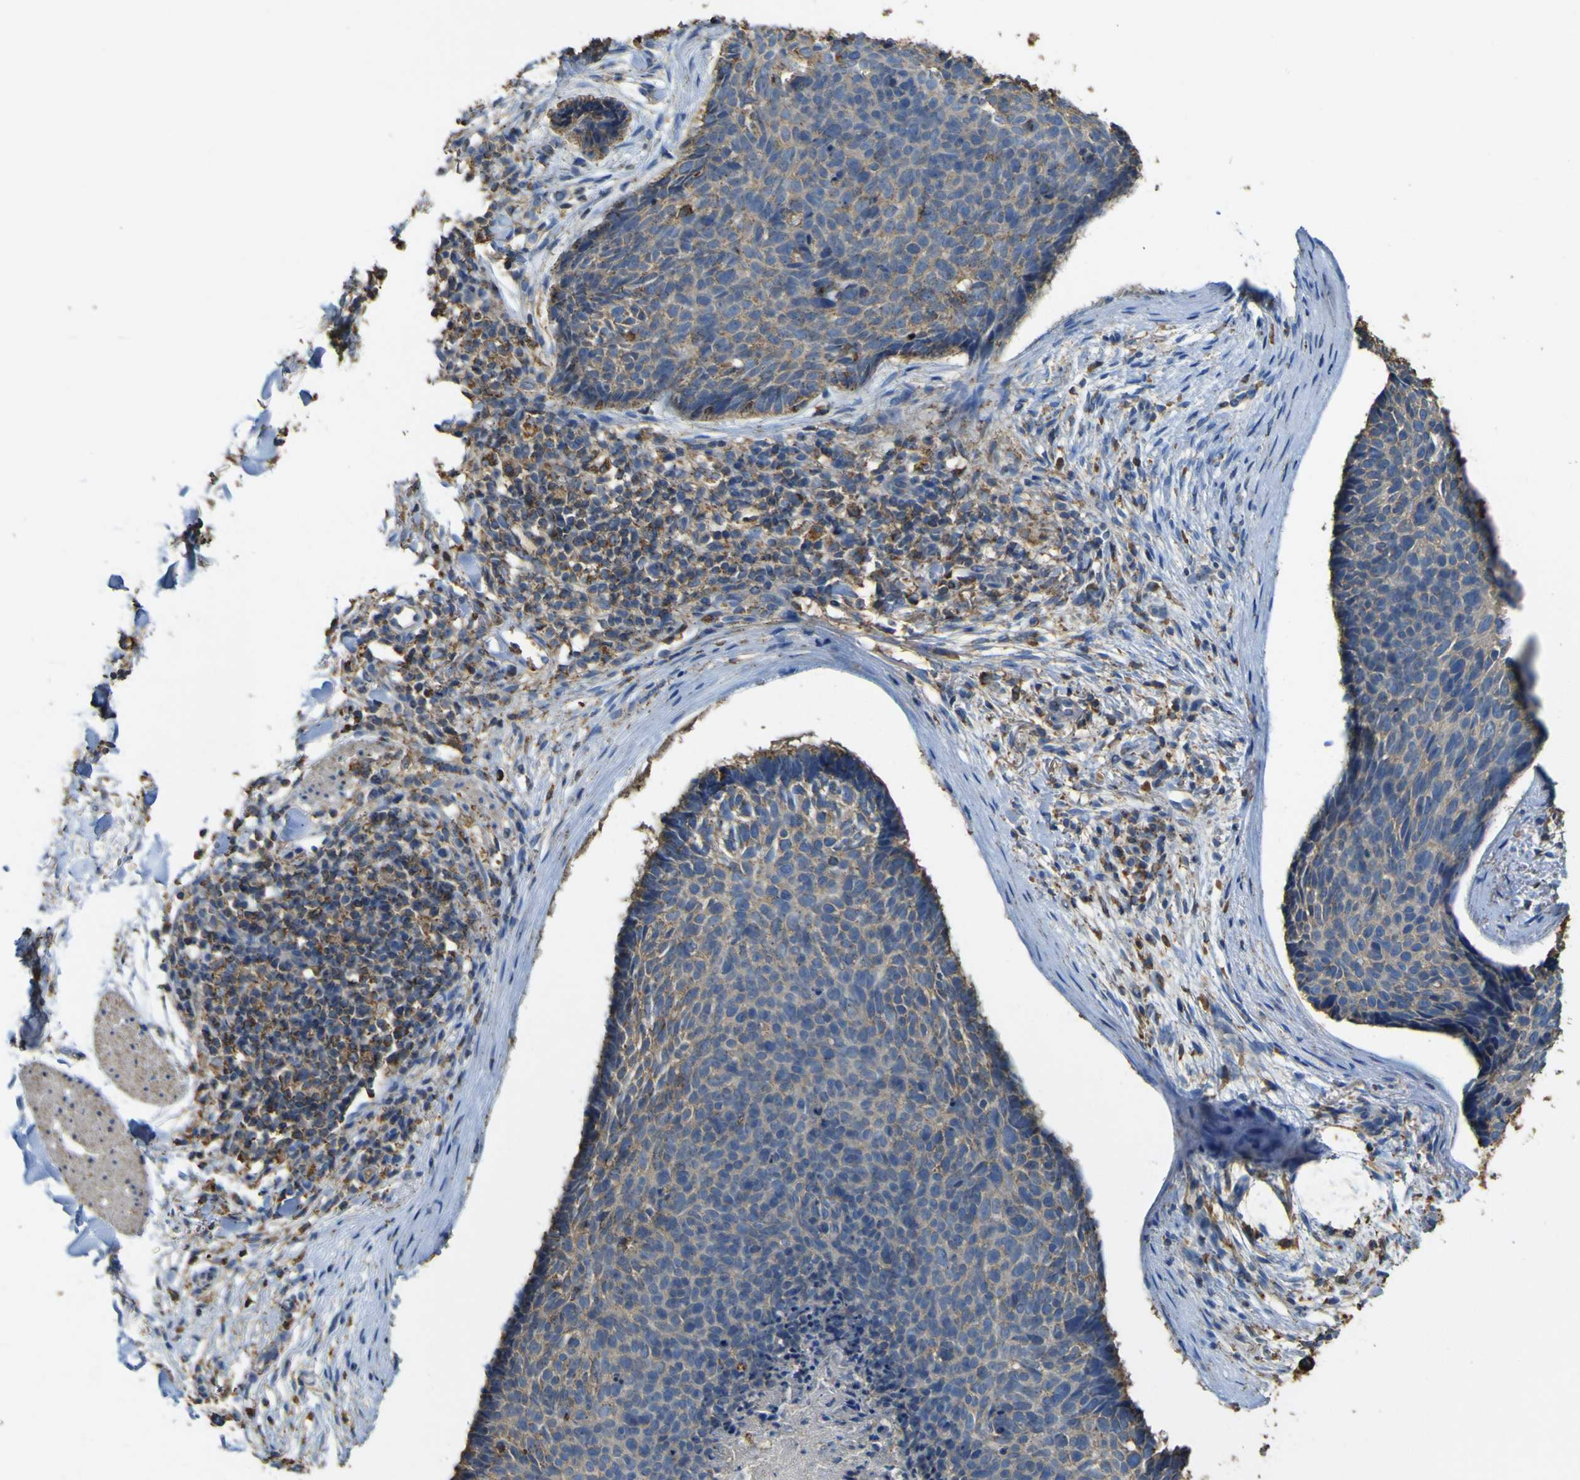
{"staining": {"intensity": "strong", "quantity": "25%-75%", "location": "cytoplasmic/membranous"}, "tissue": "skin cancer", "cell_type": "Tumor cells", "image_type": "cancer", "snomed": [{"axis": "morphology", "description": "Normal tissue, NOS"}, {"axis": "morphology", "description": "Basal cell carcinoma"}, {"axis": "topography", "description": "Skin"}], "caption": "Immunohistochemistry photomicrograph of skin basal cell carcinoma stained for a protein (brown), which exhibits high levels of strong cytoplasmic/membranous expression in about 25%-75% of tumor cells.", "gene": "ACSL3", "patient": {"sex": "female", "age": 56}}